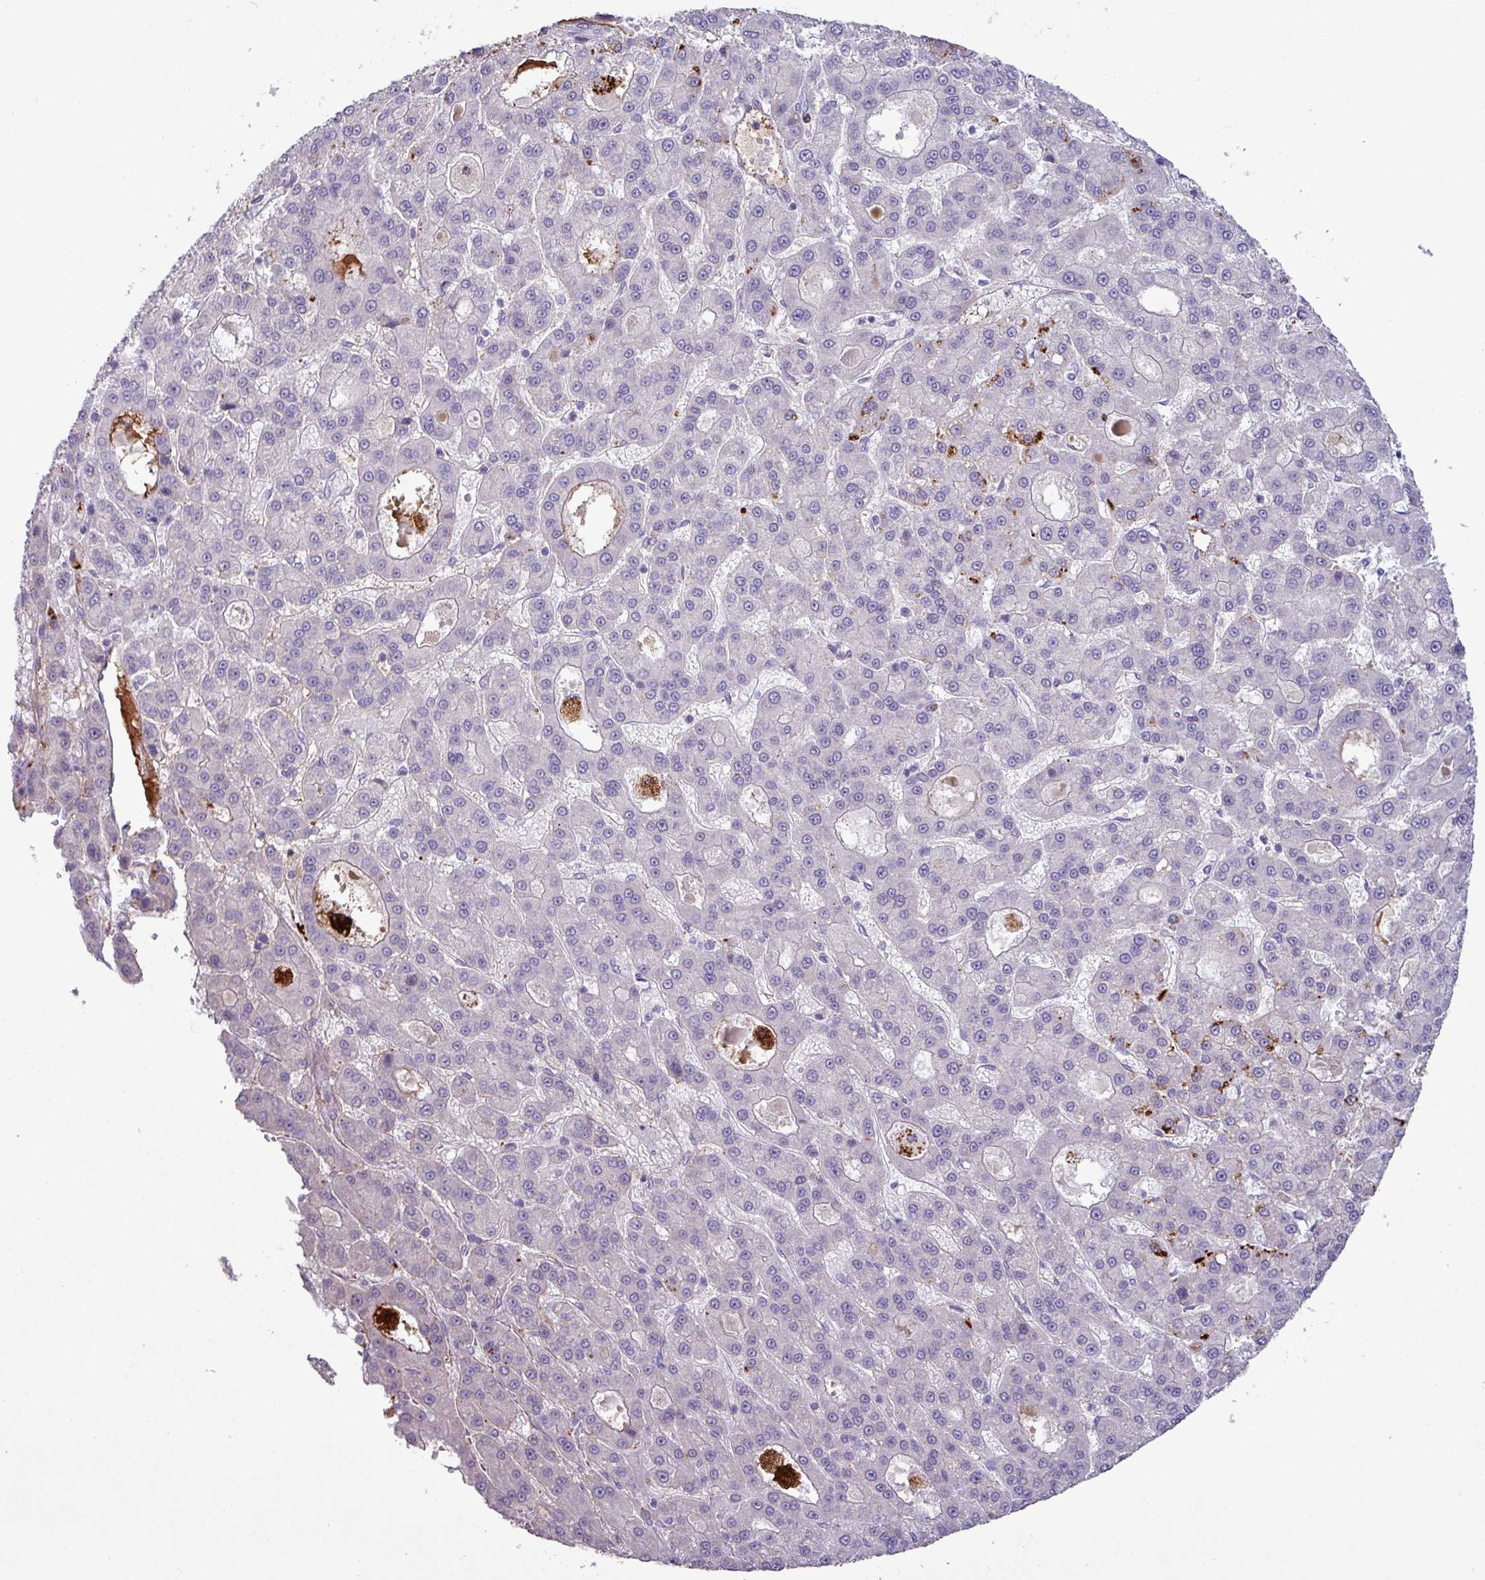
{"staining": {"intensity": "negative", "quantity": "none", "location": "none"}, "tissue": "liver cancer", "cell_type": "Tumor cells", "image_type": "cancer", "snomed": [{"axis": "morphology", "description": "Carcinoma, Hepatocellular, NOS"}, {"axis": "topography", "description": "Liver"}], "caption": "This is a histopathology image of IHC staining of hepatocellular carcinoma (liver), which shows no positivity in tumor cells.", "gene": "PLIN2", "patient": {"sex": "male", "age": 70}}